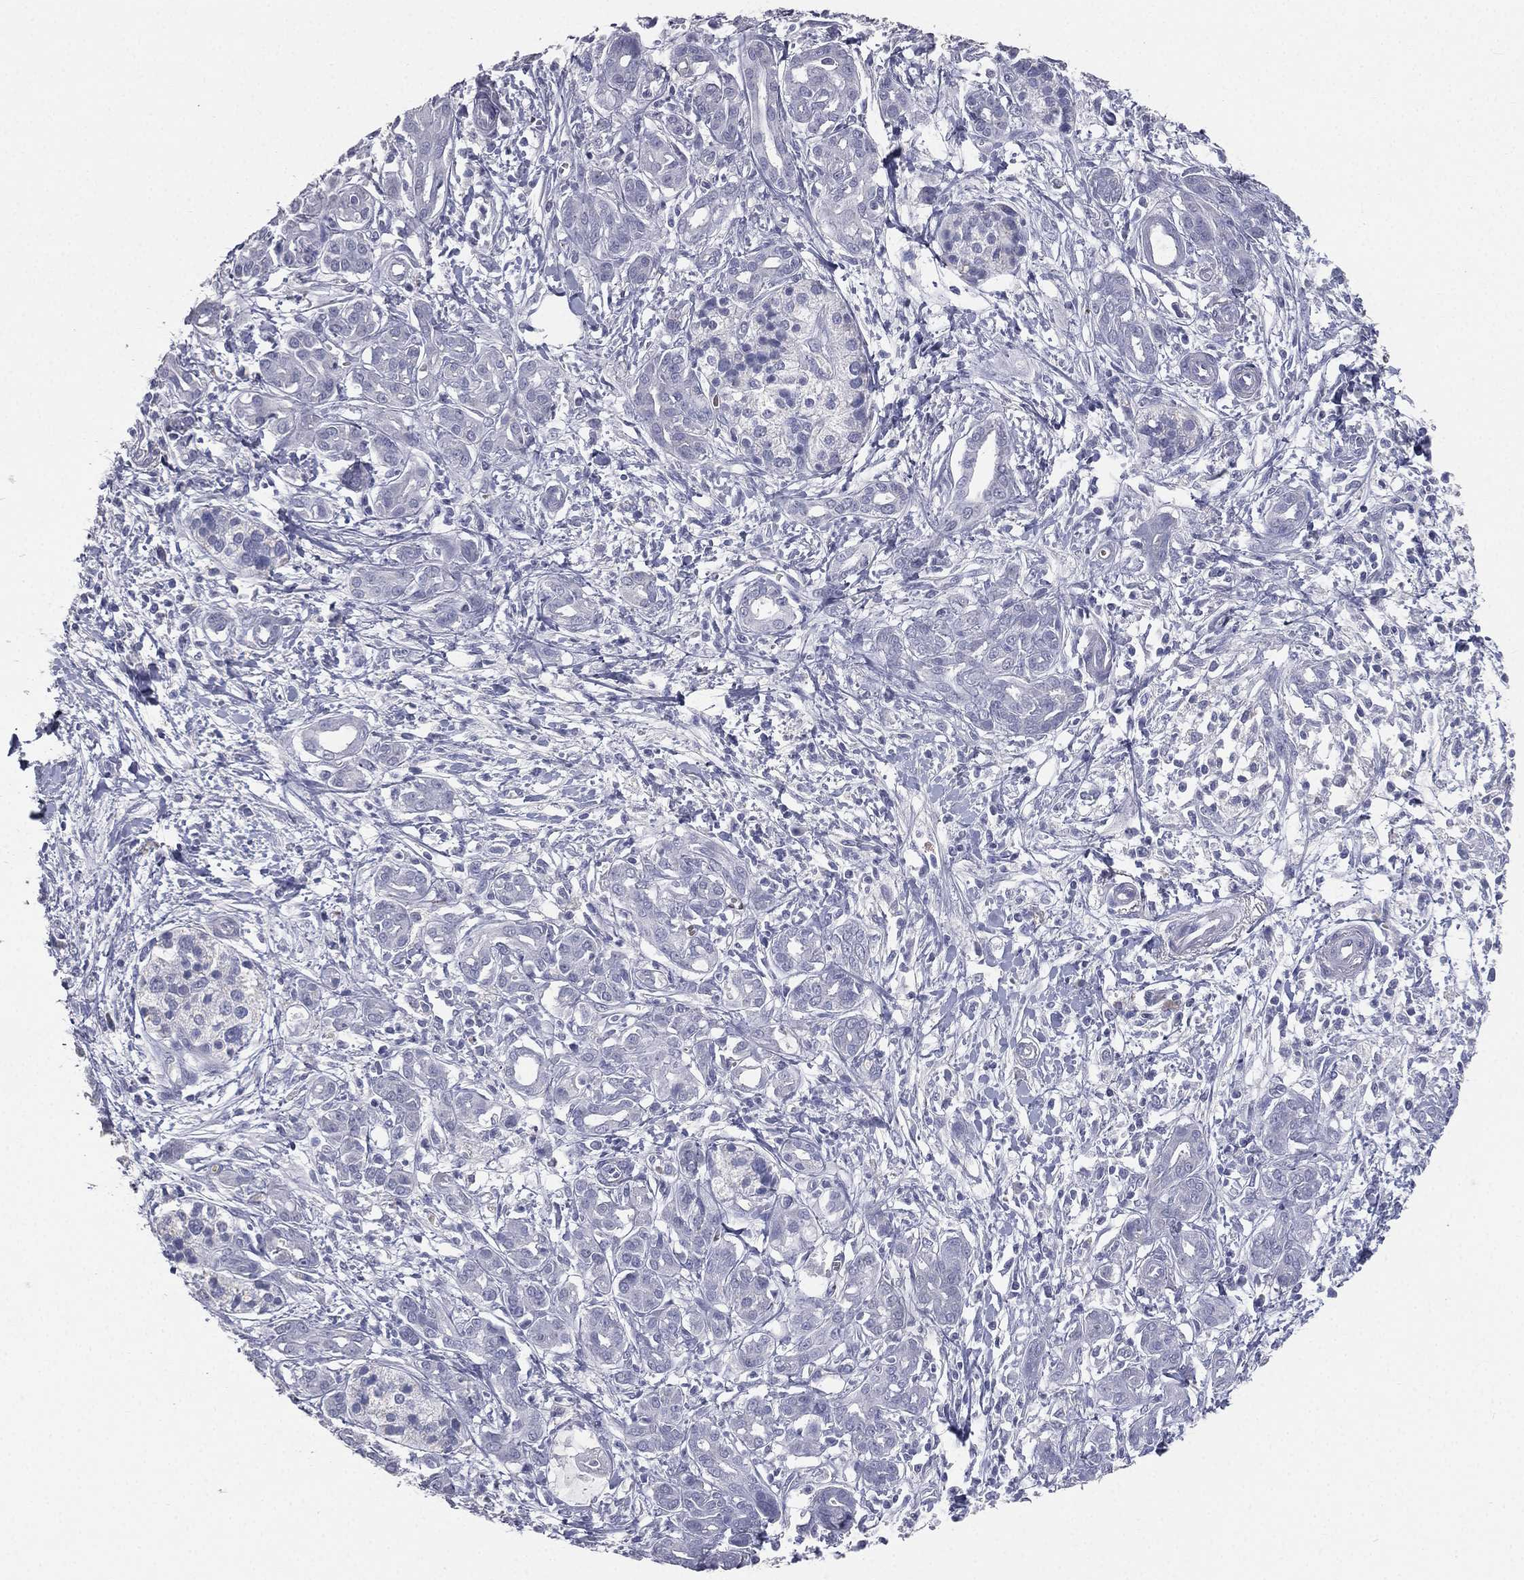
{"staining": {"intensity": "negative", "quantity": "none", "location": "none"}, "tissue": "pancreatic cancer", "cell_type": "Tumor cells", "image_type": "cancer", "snomed": [{"axis": "morphology", "description": "Adenocarcinoma, NOS"}, {"axis": "topography", "description": "Pancreas"}], "caption": "Protein analysis of adenocarcinoma (pancreatic) reveals no significant positivity in tumor cells.", "gene": "ESX1", "patient": {"sex": "male", "age": 72}}